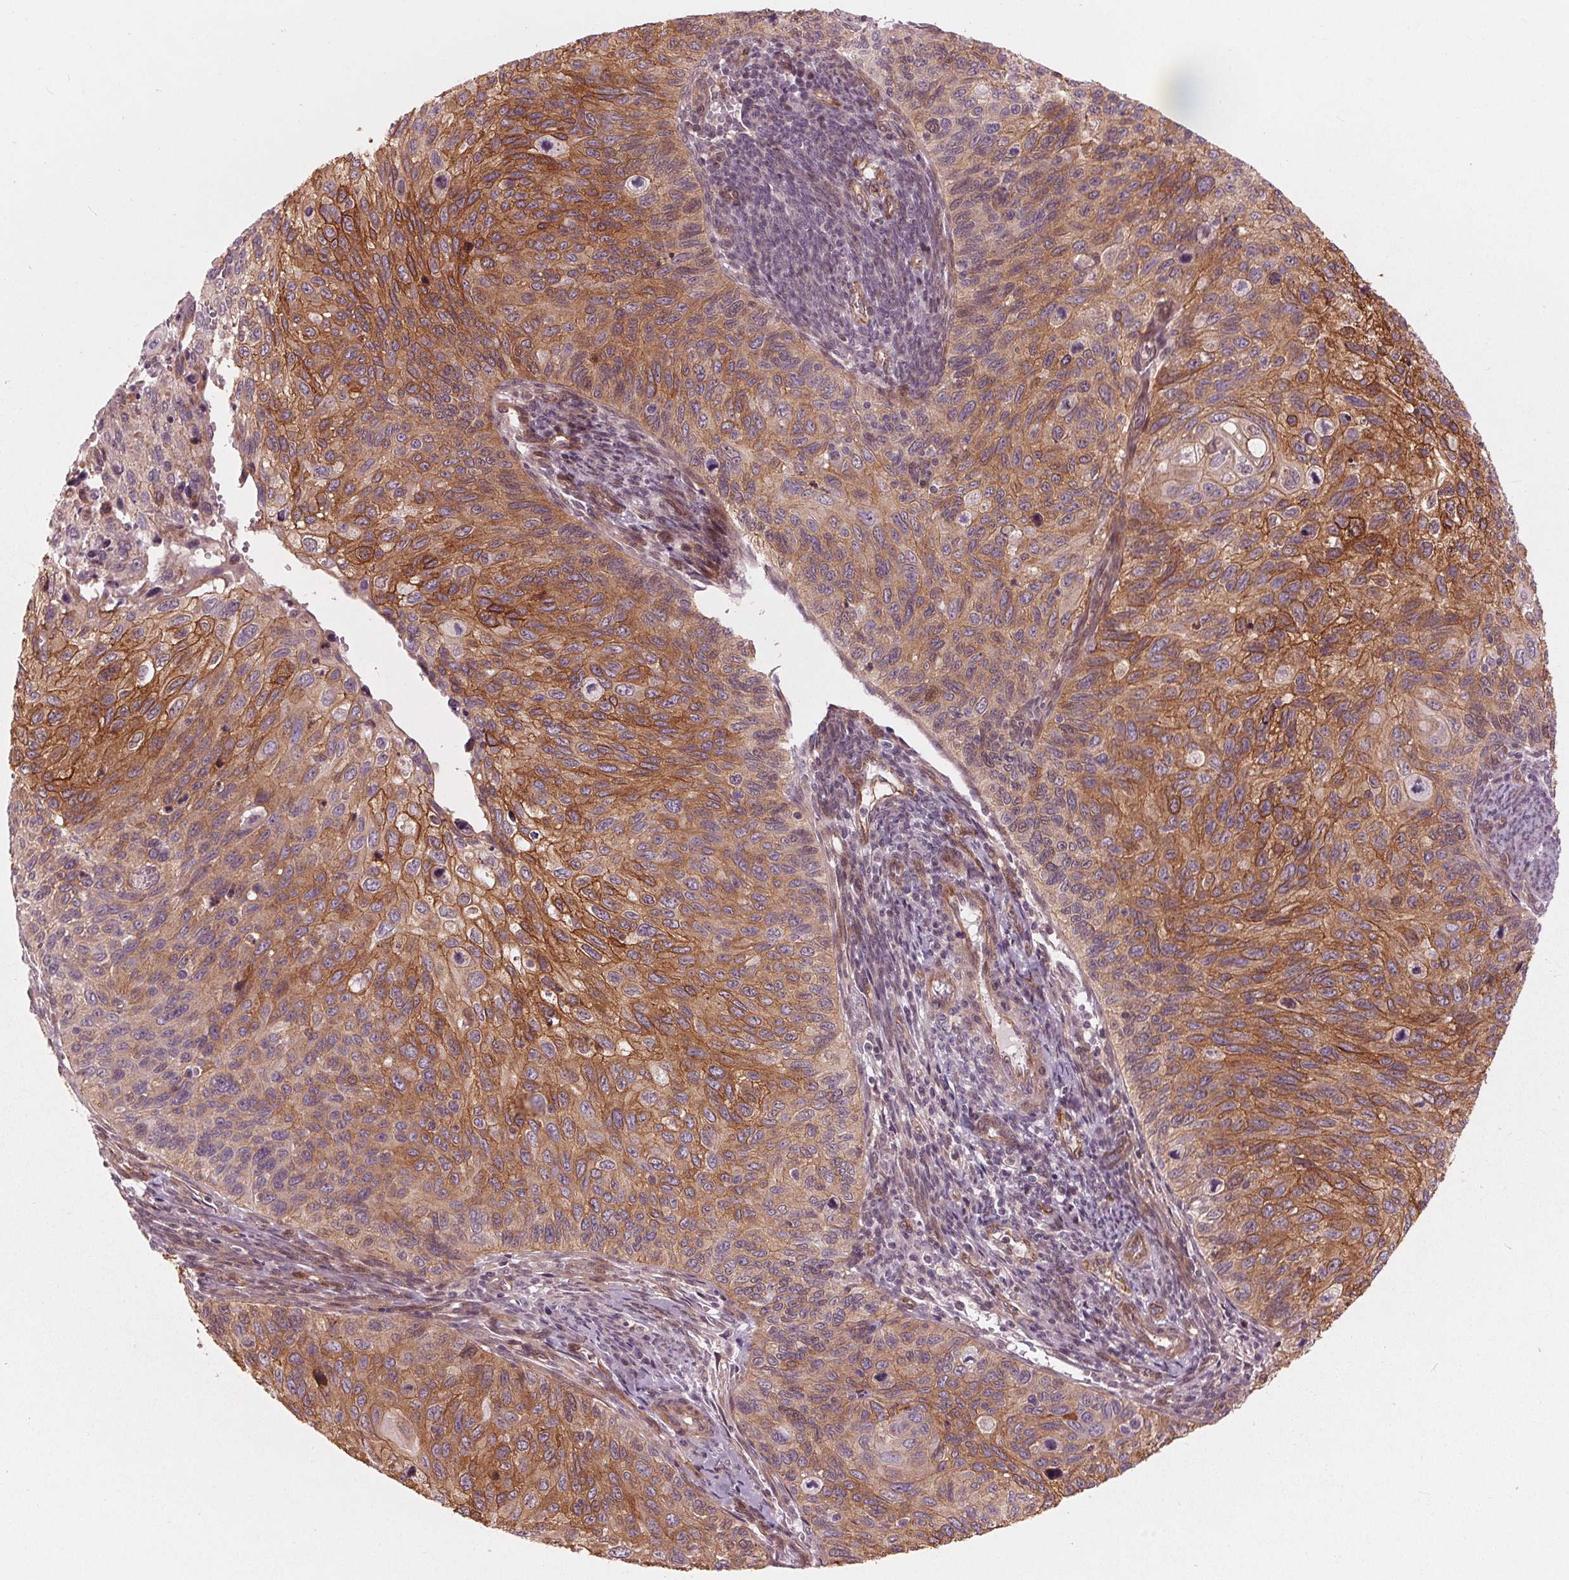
{"staining": {"intensity": "moderate", "quantity": ">75%", "location": "cytoplasmic/membranous"}, "tissue": "cervical cancer", "cell_type": "Tumor cells", "image_type": "cancer", "snomed": [{"axis": "morphology", "description": "Squamous cell carcinoma, NOS"}, {"axis": "topography", "description": "Cervix"}], "caption": "Moderate cytoplasmic/membranous expression is appreciated in approximately >75% of tumor cells in cervical cancer.", "gene": "TXNIP", "patient": {"sex": "female", "age": 70}}